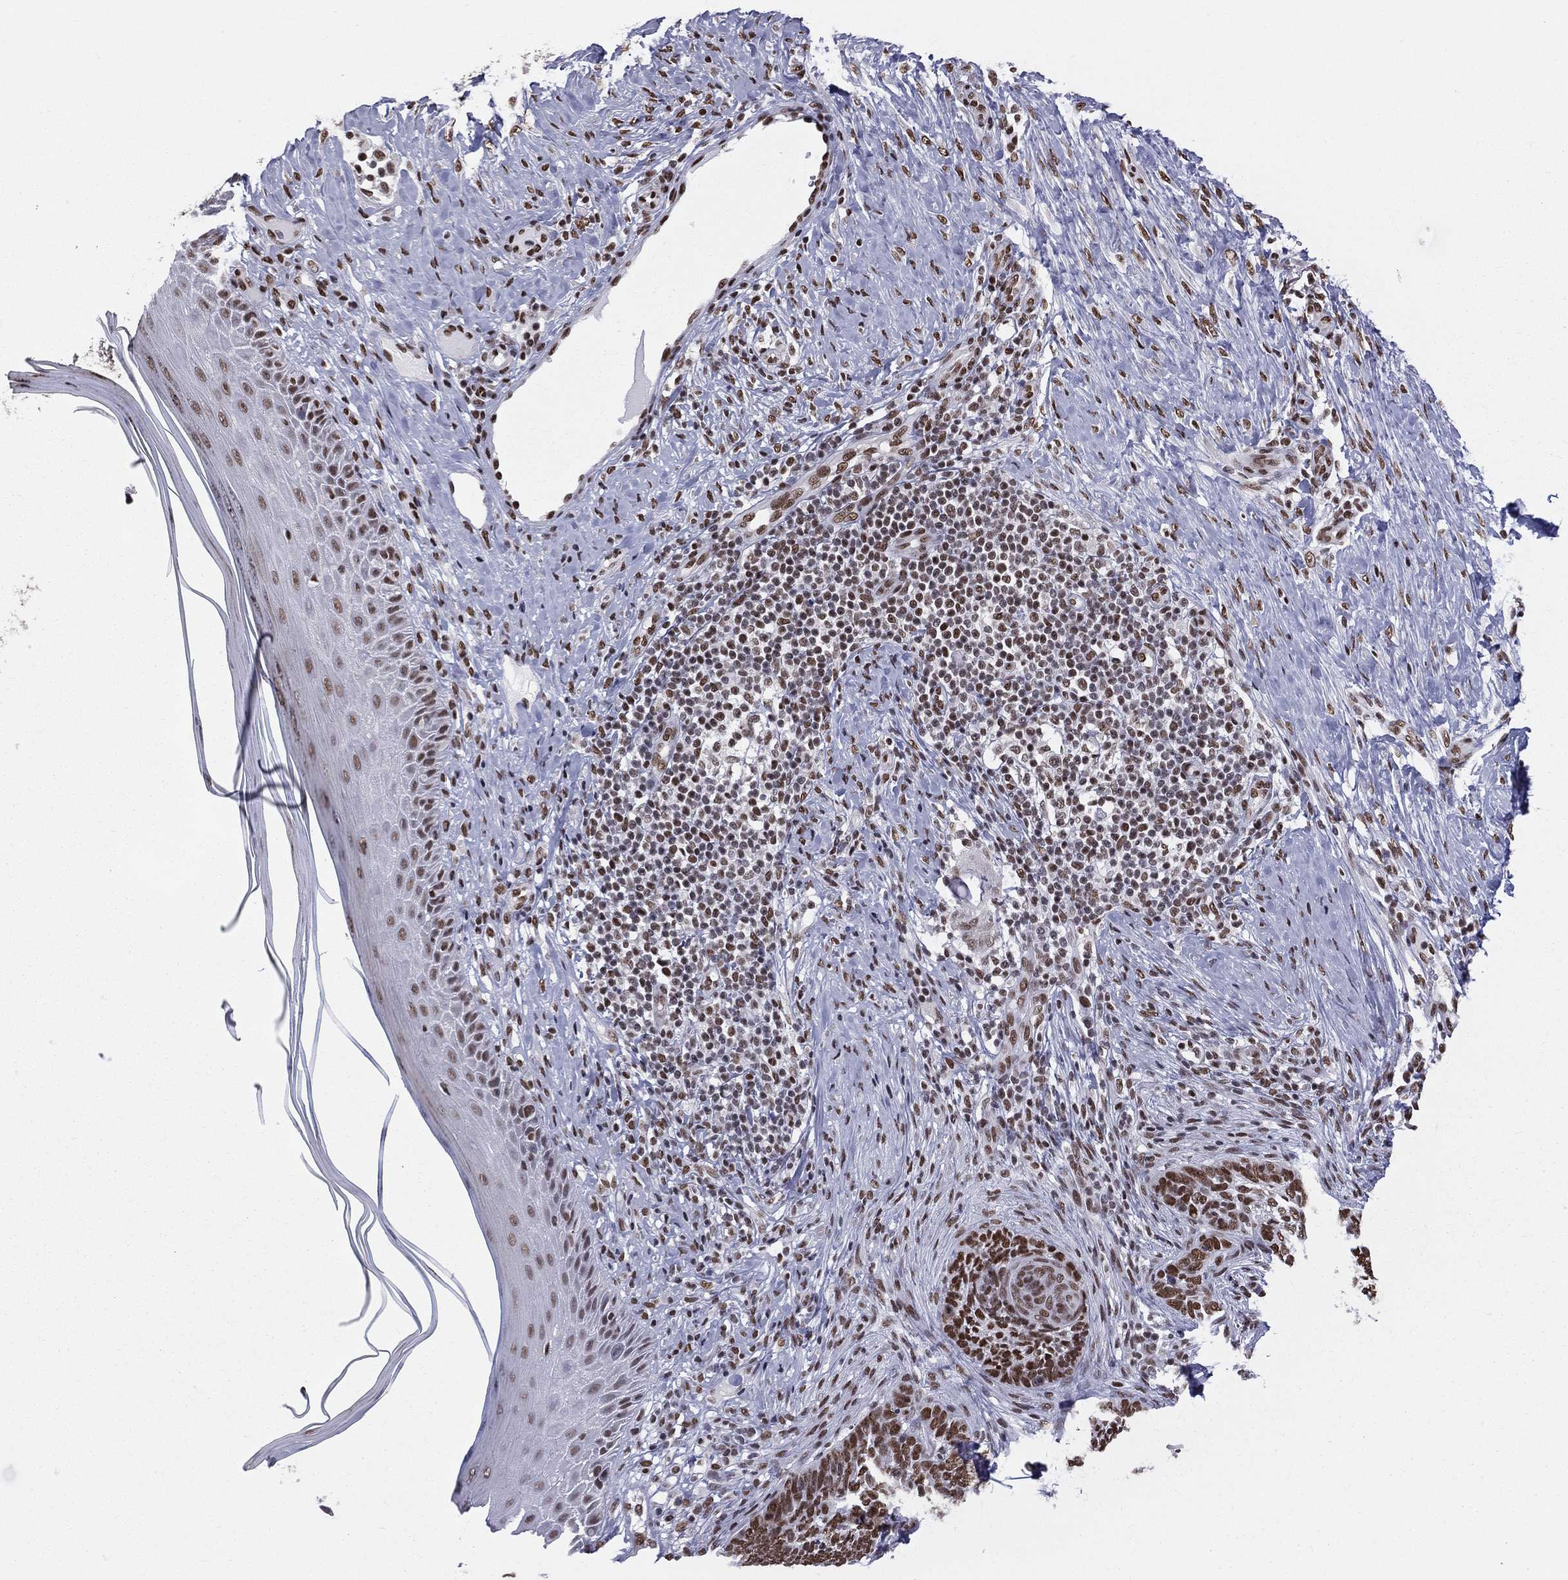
{"staining": {"intensity": "strong", "quantity": ">75%", "location": "nuclear"}, "tissue": "skin cancer", "cell_type": "Tumor cells", "image_type": "cancer", "snomed": [{"axis": "morphology", "description": "Normal tissue, NOS"}, {"axis": "morphology", "description": "Basal cell carcinoma"}, {"axis": "topography", "description": "Skin"}], "caption": "Skin cancer (basal cell carcinoma) stained for a protein (brown) demonstrates strong nuclear positive positivity in about >75% of tumor cells.", "gene": "ZNF7", "patient": {"sex": "male", "age": 46}}